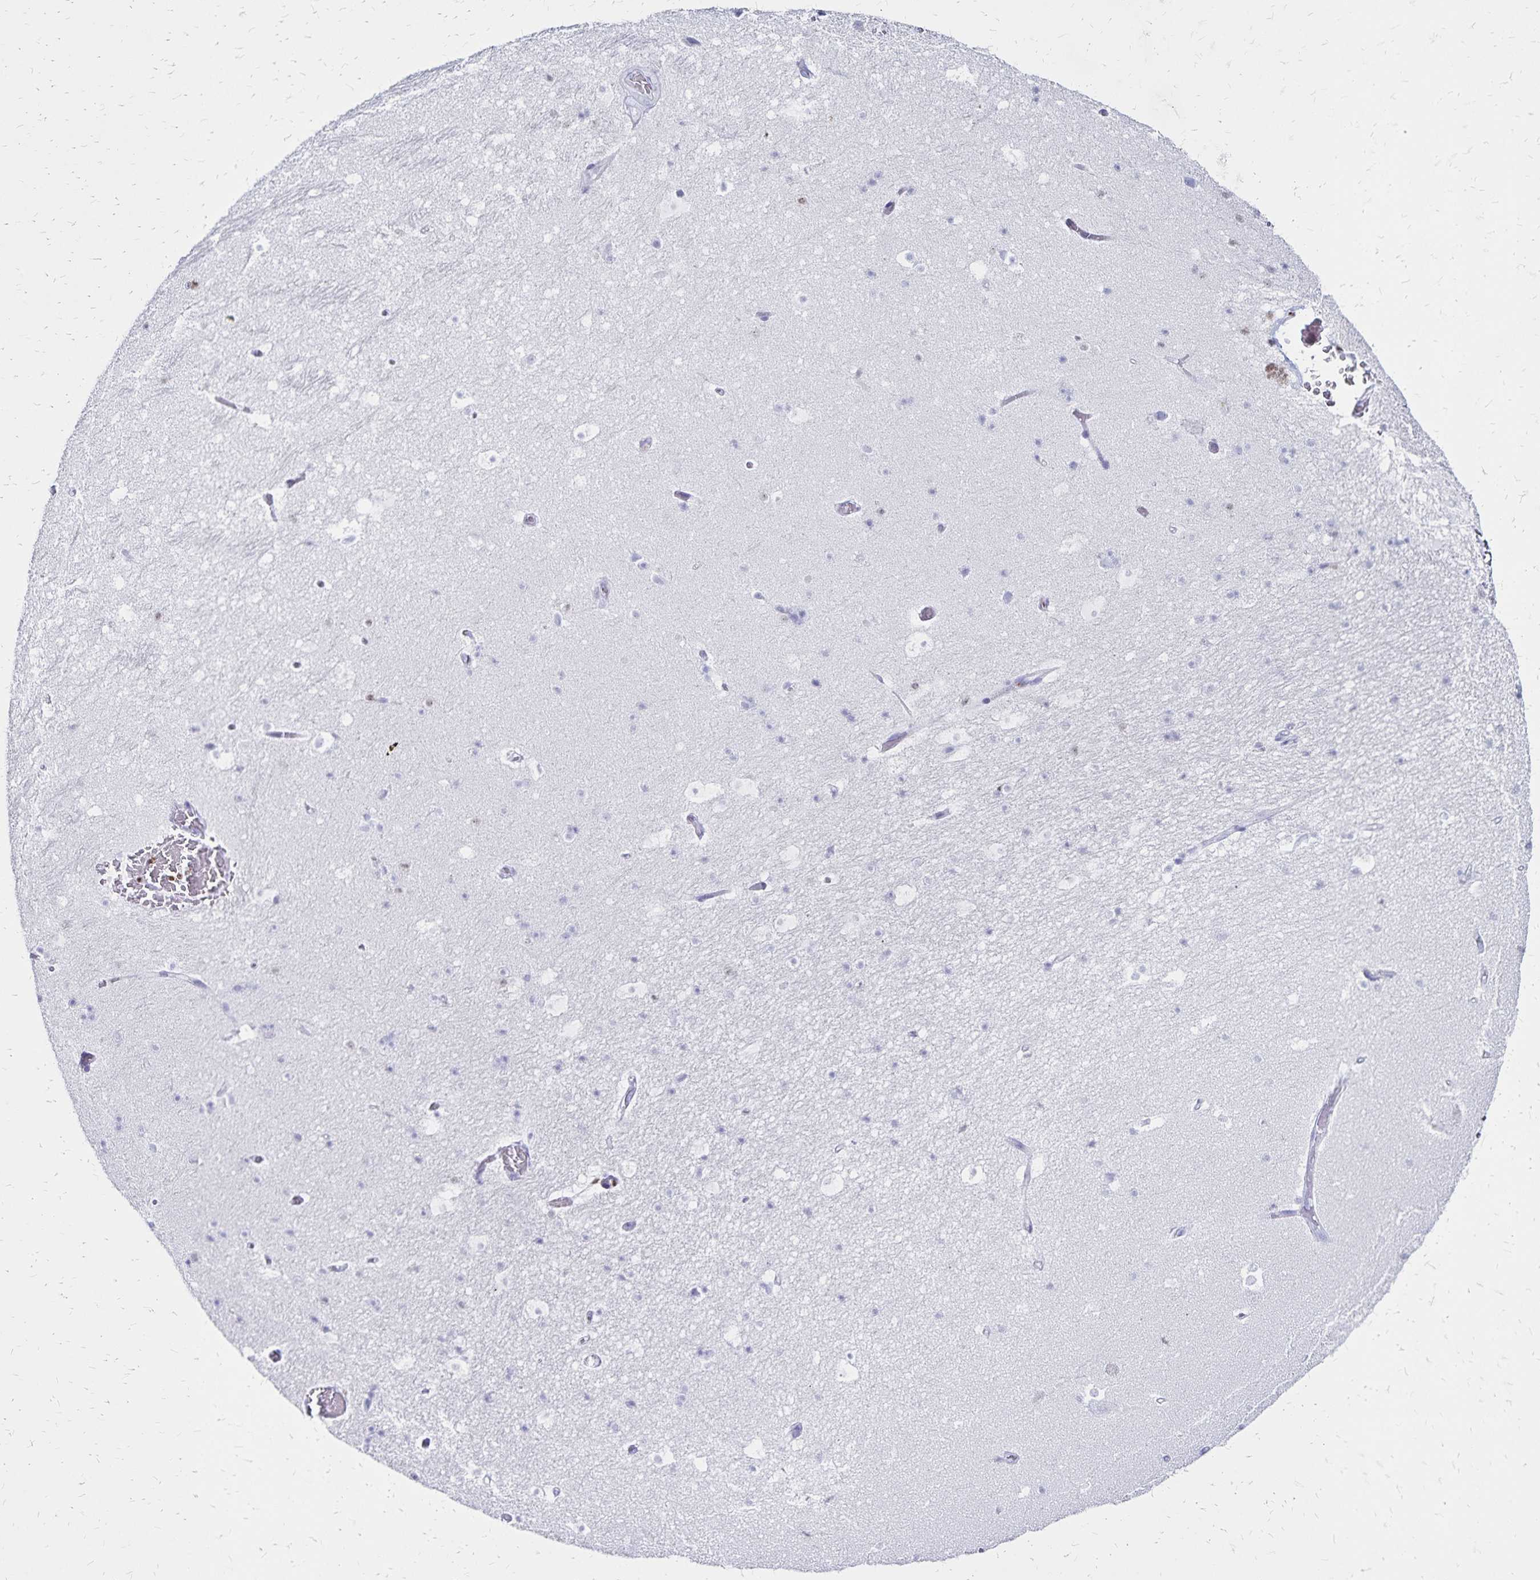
{"staining": {"intensity": "negative", "quantity": "none", "location": "none"}, "tissue": "hippocampus", "cell_type": "Glial cells", "image_type": "normal", "snomed": [{"axis": "morphology", "description": "Normal tissue, NOS"}, {"axis": "topography", "description": "Hippocampus"}], "caption": "Immunohistochemical staining of normal human hippocampus shows no significant staining in glial cells. (Stains: DAB (3,3'-diaminobenzidine) immunohistochemistry with hematoxylin counter stain, Microscopy: brightfield microscopy at high magnification).", "gene": "IKZF1", "patient": {"sex": "male", "age": 26}}